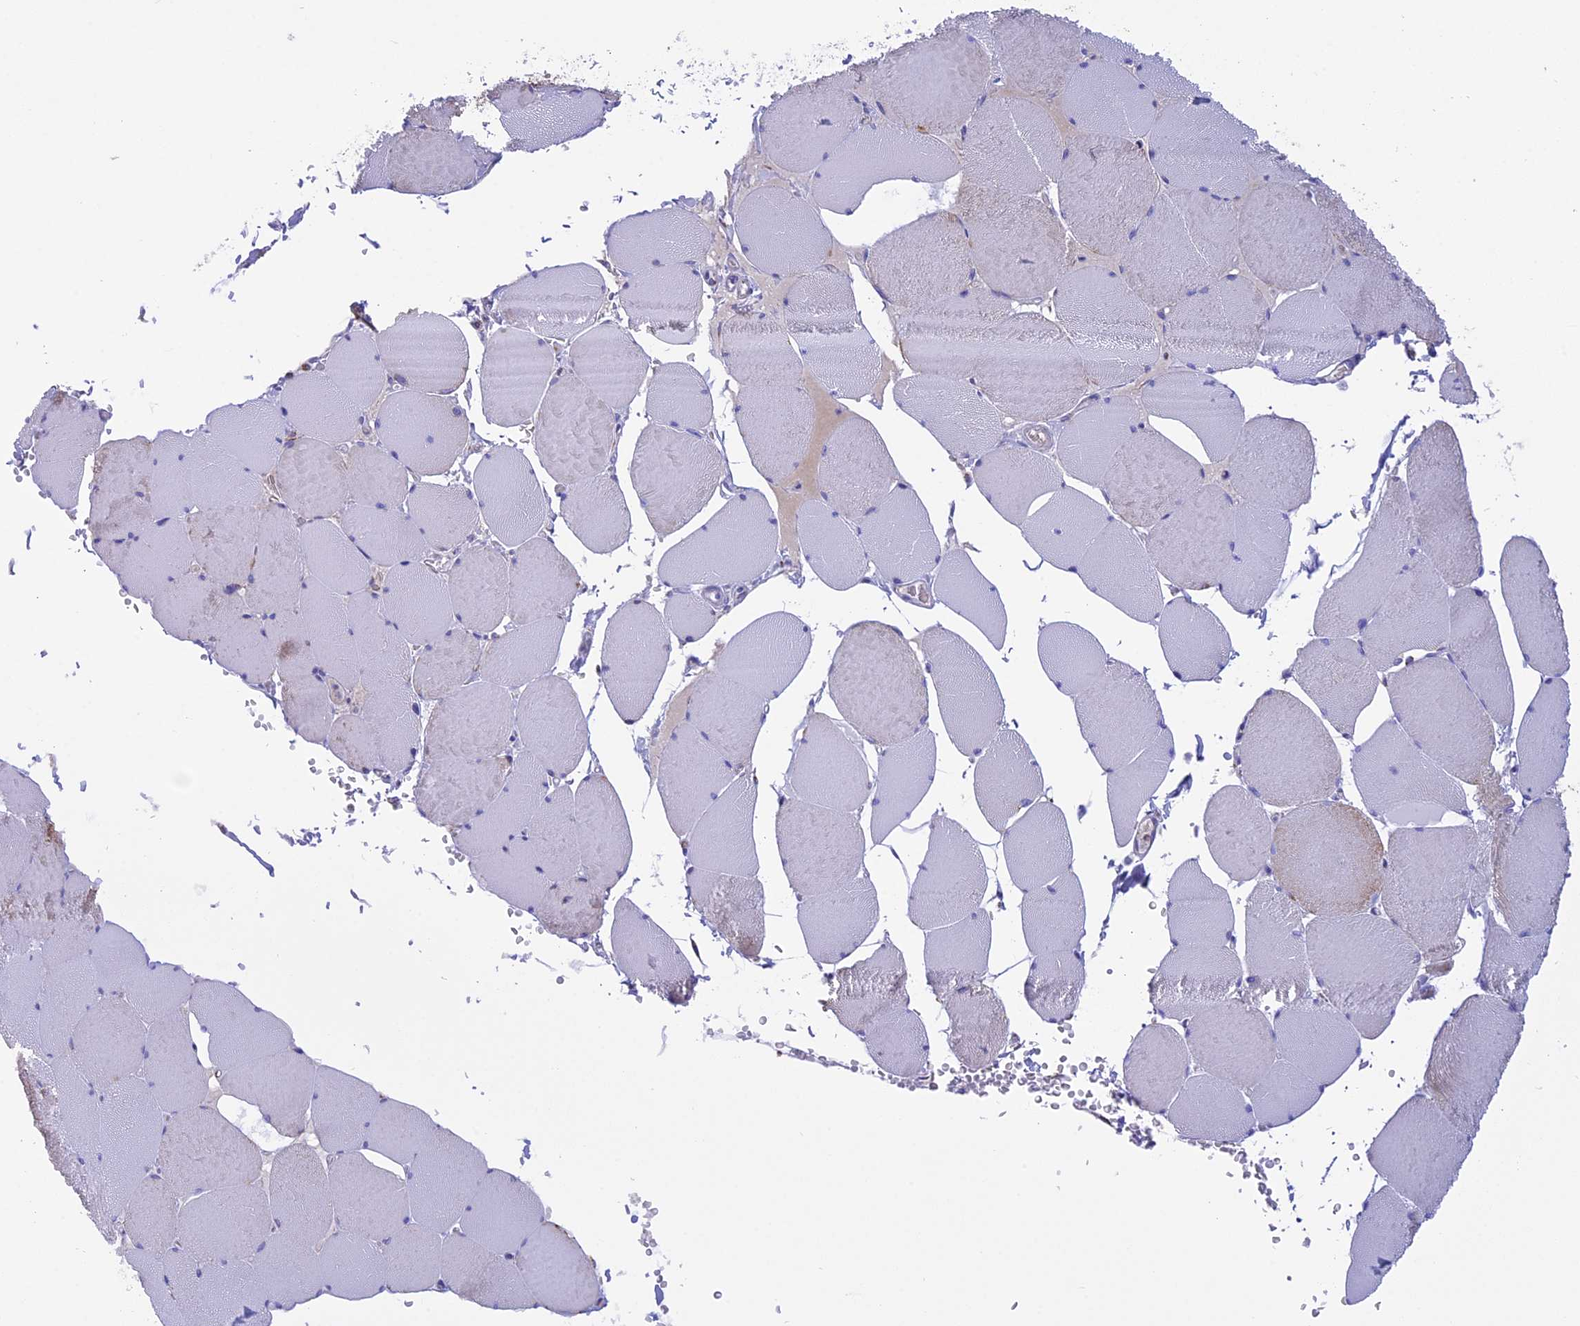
{"staining": {"intensity": "negative", "quantity": "none", "location": "none"}, "tissue": "skeletal muscle", "cell_type": "Myocytes", "image_type": "normal", "snomed": [{"axis": "morphology", "description": "Normal tissue, NOS"}, {"axis": "topography", "description": "Skeletal muscle"}, {"axis": "topography", "description": "Head-Neck"}], "caption": "The histopathology image reveals no significant positivity in myocytes of skeletal muscle. (DAB (3,3'-diaminobenzidine) immunohistochemistry (IHC) with hematoxylin counter stain).", "gene": "KCNG1", "patient": {"sex": "male", "age": 66}}